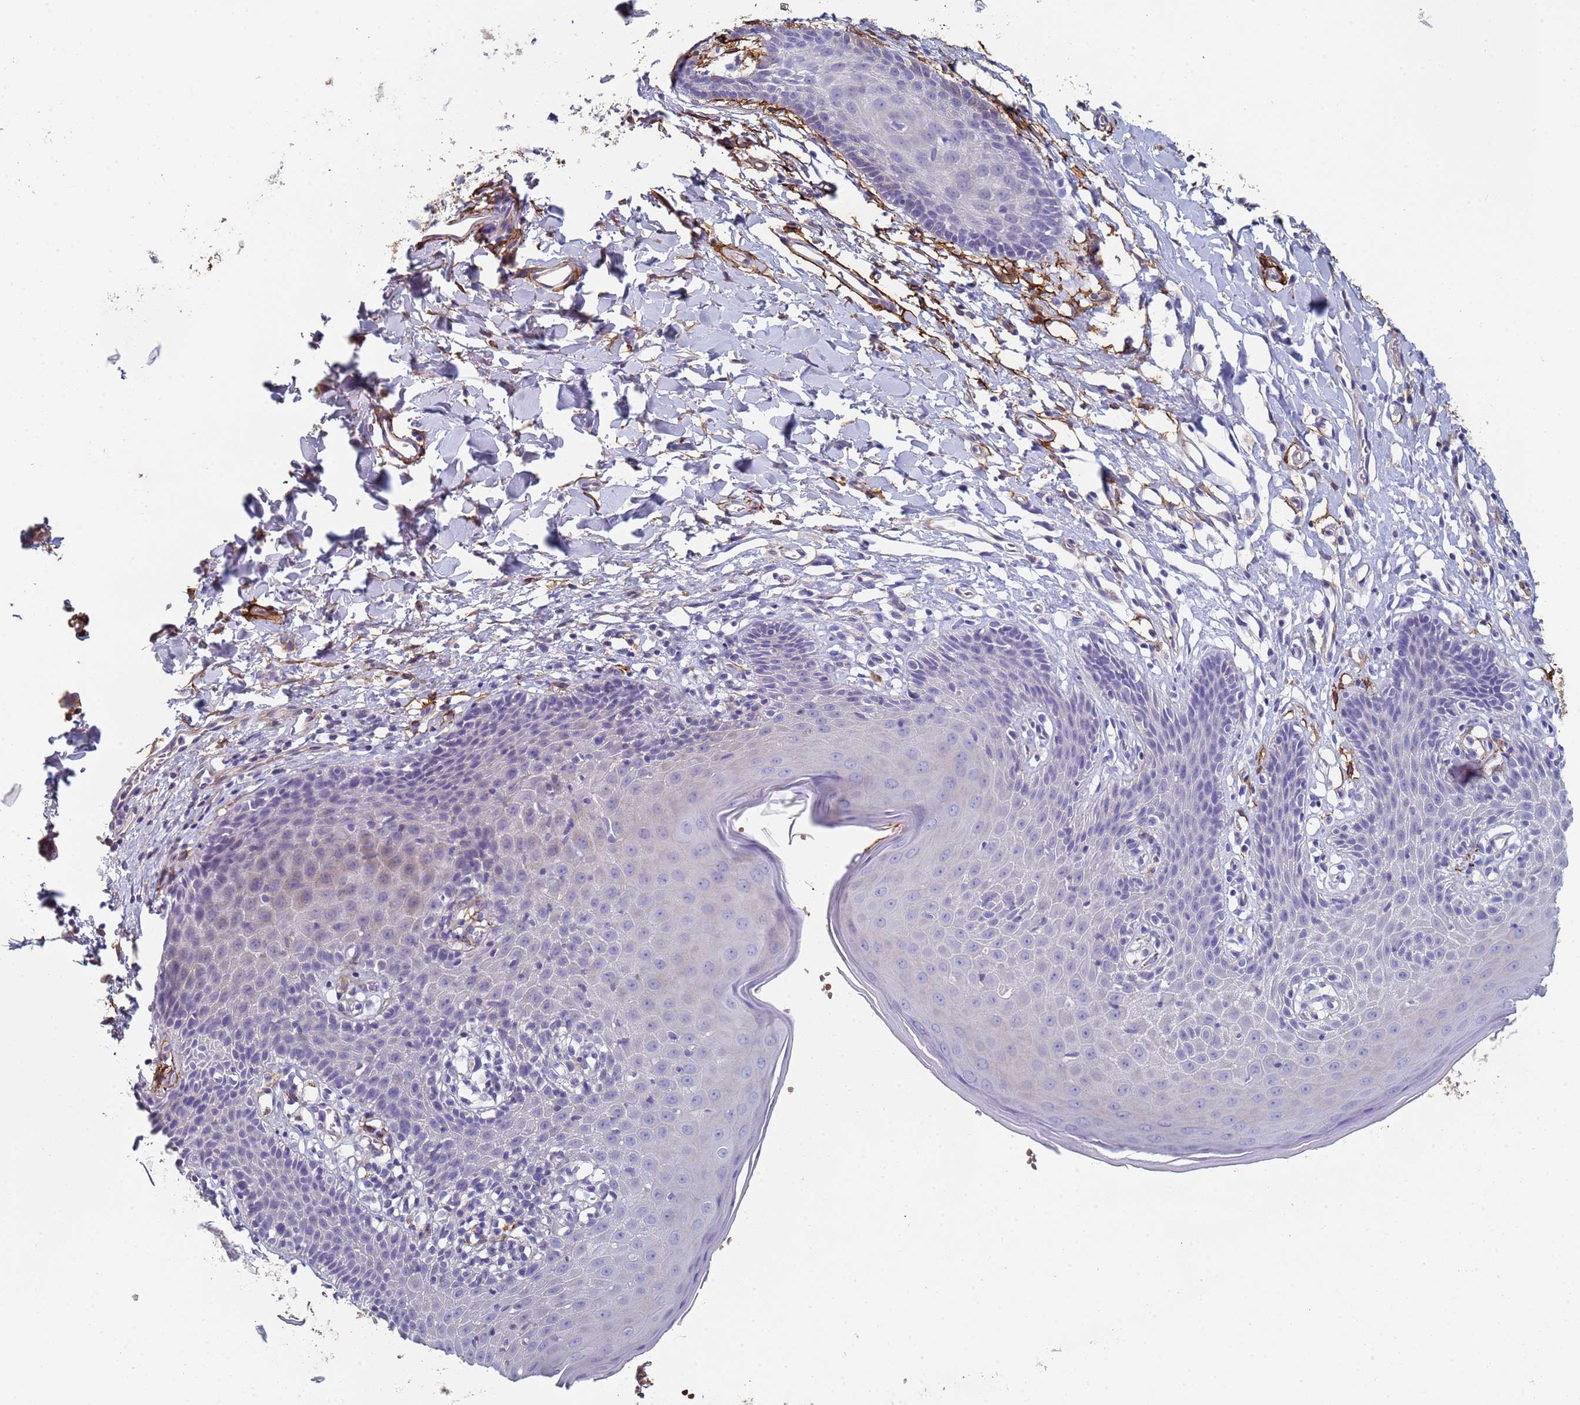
{"staining": {"intensity": "negative", "quantity": "none", "location": "none"}, "tissue": "skin", "cell_type": "Epidermal cells", "image_type": "normal", "snomed": [{"axis": "morphology", "description": "Normal tissue, NOS"}, {"axis": "topography", "description": "Vulva"}], "caption": "A histopathology image of skin stained for a protein demonstrates no brown staining in epidermal cells. The staining is performed using DAB (3,3'-diaminobenzidine) brown chromogen with nuclei counter-stained in using hematoxylin.", "gene": "ABCA8", "patient": {"sex": "female", "age": 68}}